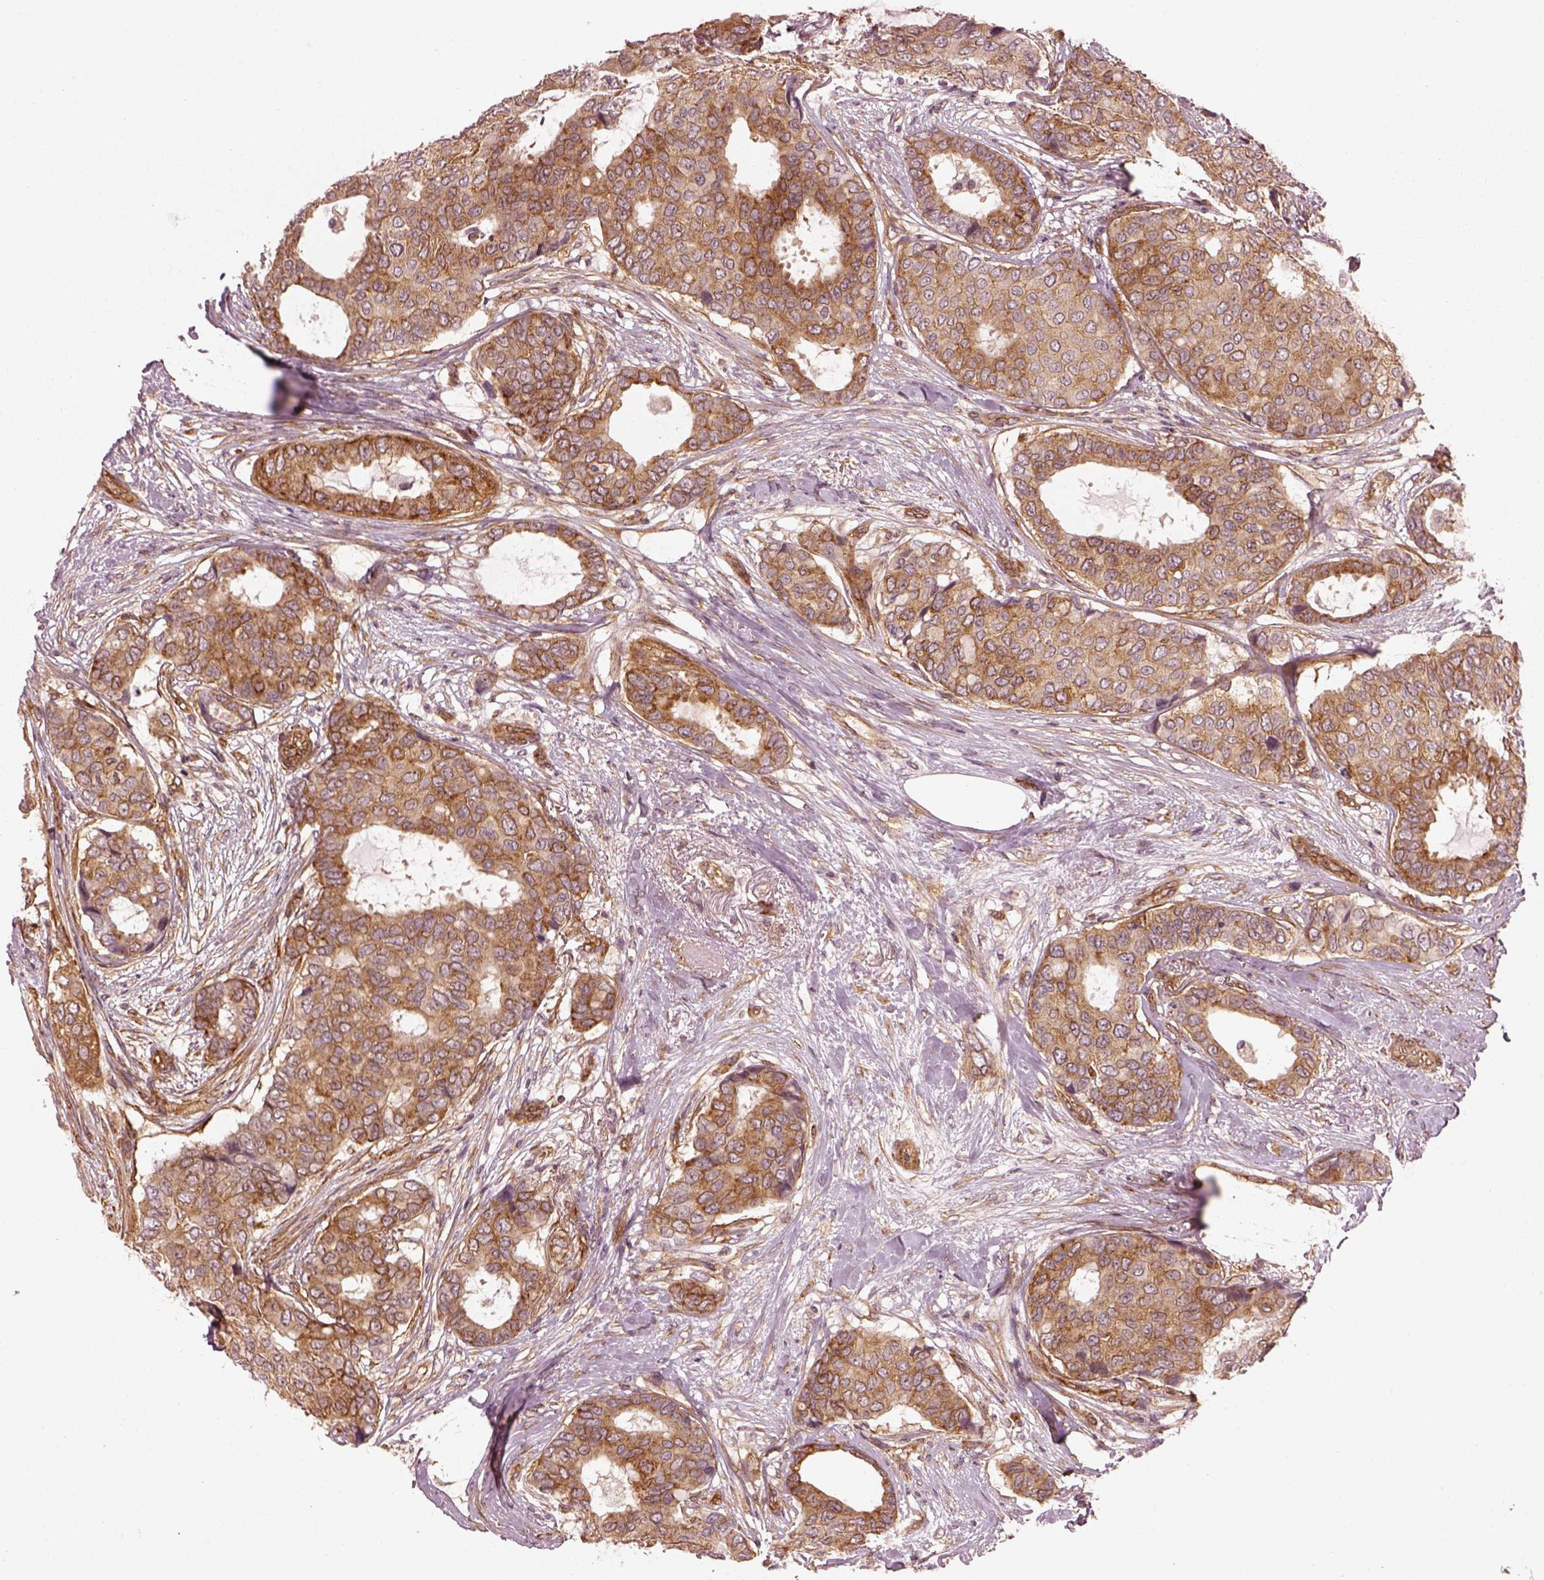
{"staining": {"intensity": "moderate", "quantity": "25%-75%", "location": "cytoplasmic/membranous"}, "tissue": "breast cancer", "cell_type": "Tumor cells", "image_type": "cancer", "snomed": [{"axis": "morphology", "description": "Duct carcinoma"}, {"axis": "topography", "description": "Breast"}], "caption": "Intraductal carcinoma (breast) stained with DAB (3,3'-diaminobenzidine) IHC exhibits medium levels of moderate cytoplasmic/membranous expression in approximately 25%-75% of tumor cells.", "gene": "LSM14A", "patient": {"sex": "female", "age": 75}}